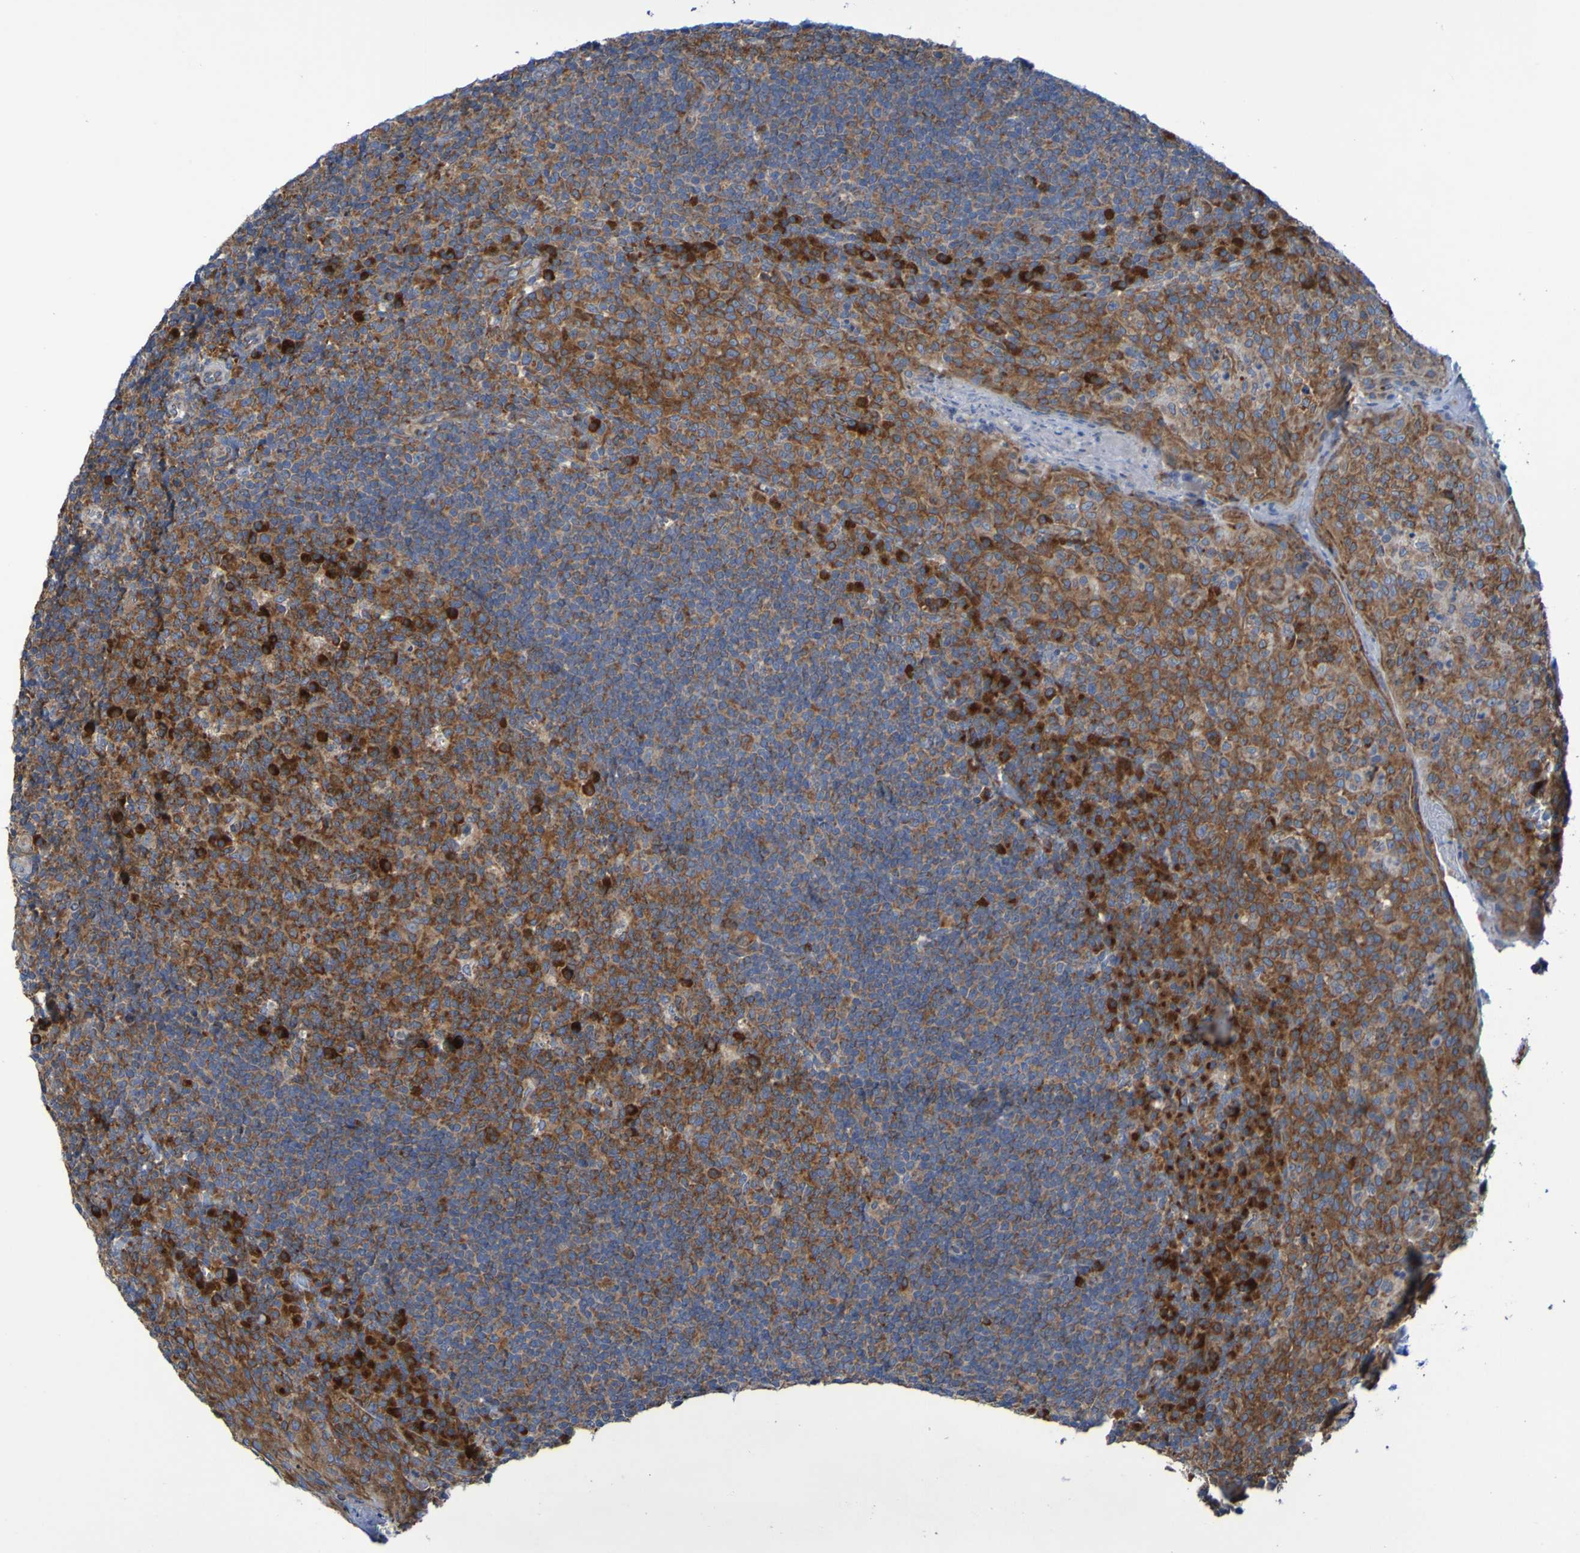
{"staining": {"intensity": "strong", "quantity": "25%-75%", "location": "cytoplasmic/membranous"}, "tissue": "tonsil", "cell_type": "Germinal center cells", "image_type": "normal", "snomed": [{"axis": "morphology", "description": "Normal tissue, NOS"}, {"axis": "topography", "description": "Tonsil"}], "caption": "Germinal center cells reveal strong cytoplasmic/membranous positivity in approximately 25%-75% of cells in unremarkable tonsil.", "gene": "FKBP3", "patient": {"sex": "male", "age": 17}}